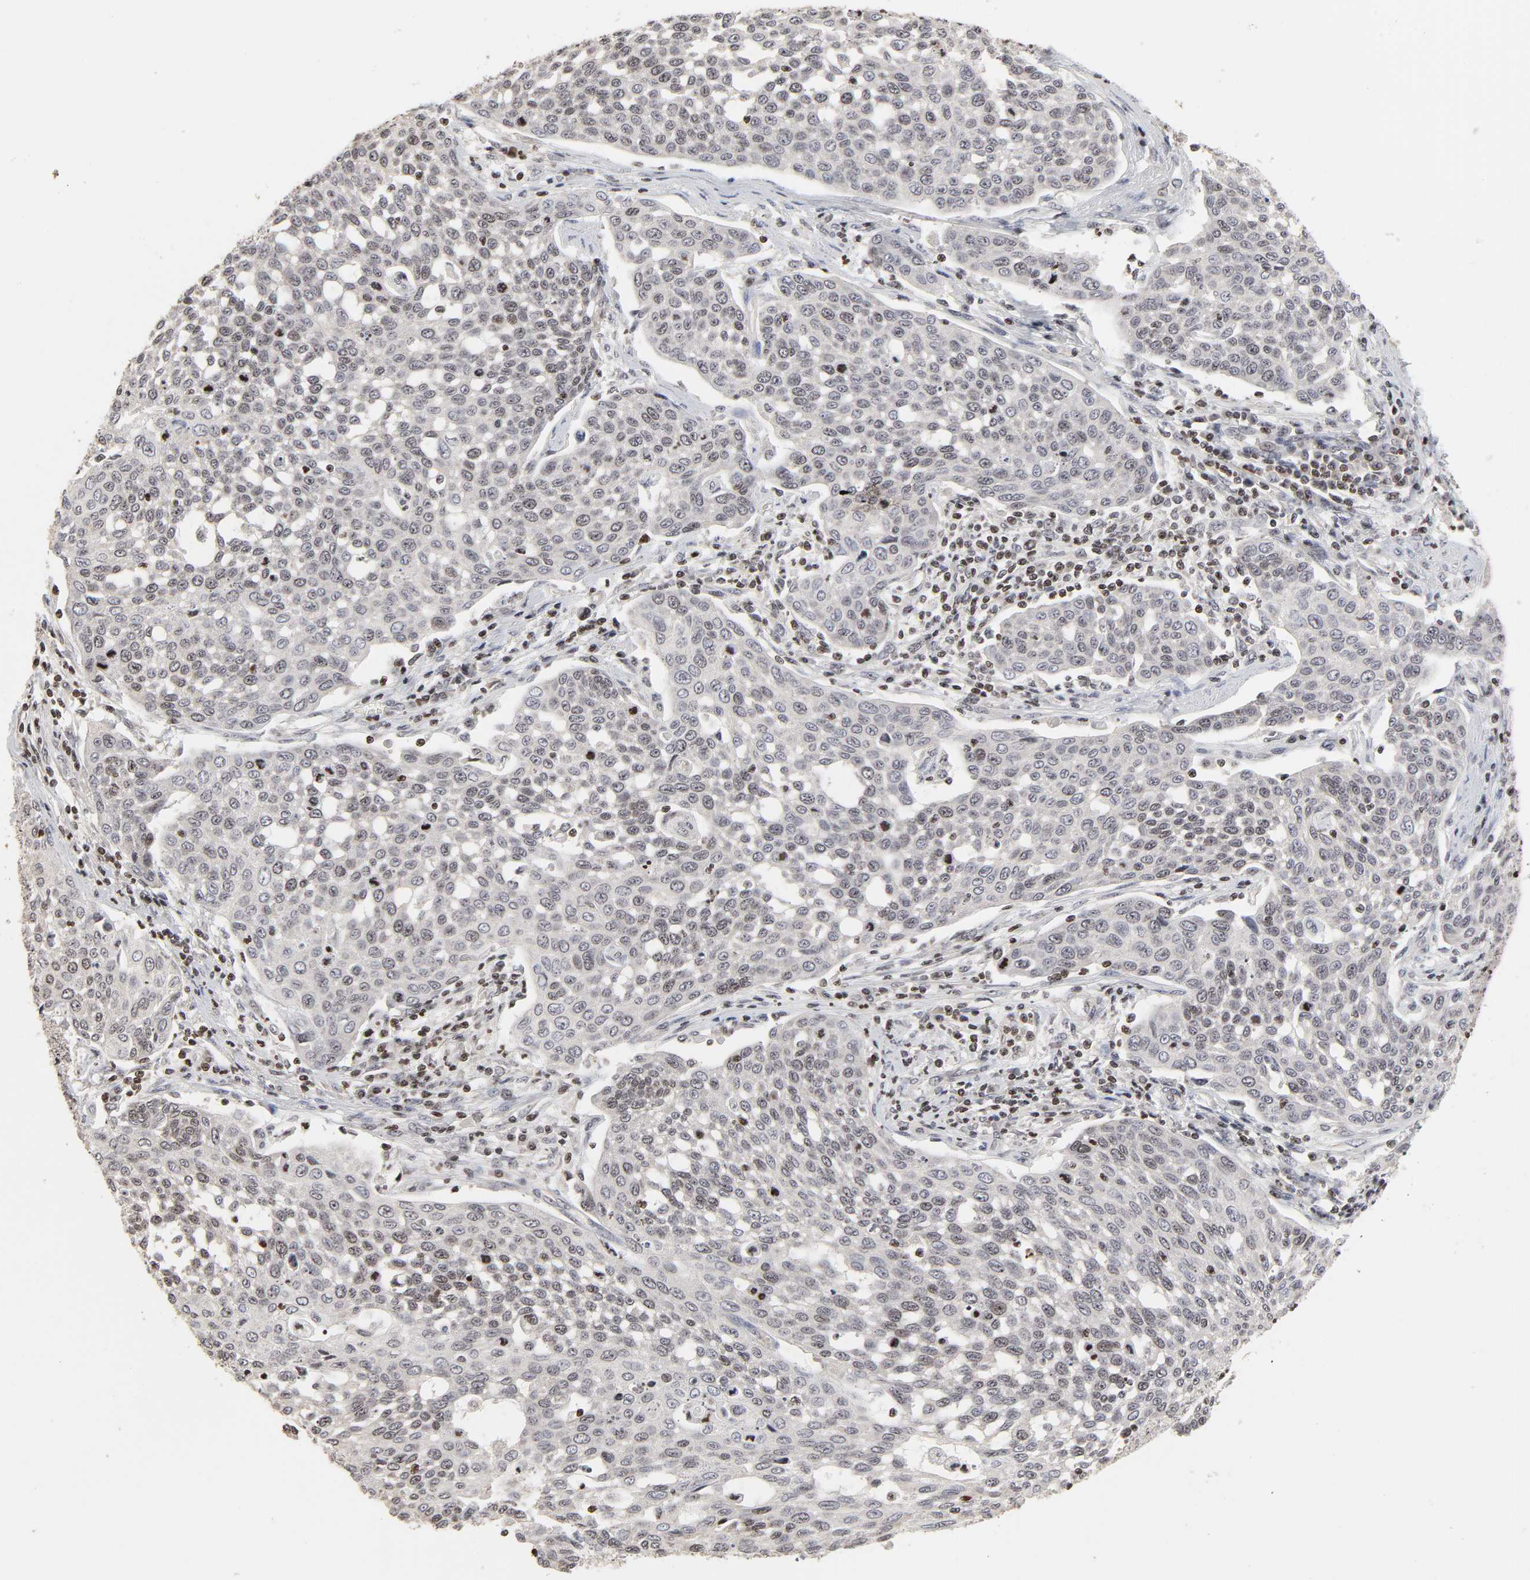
{"staining": {"intensity": "negative", "quantity": "none", "location": "none"}, "tissue": "cervical cancer", "cell_type": "Tumor cells", "image_type": "cancer", "snomed": [{"axis": "morphology", "description": "Squamous cell carcinoma, NOS"}, {"axis": "topography", "description": "Cervix"}], "caption": "The IHC photomicrograph has no significant expression in tumor cells of cervical cancer tissue.", "gene": "ZNF473", "patient": {"sex": "female", "age": 34}}